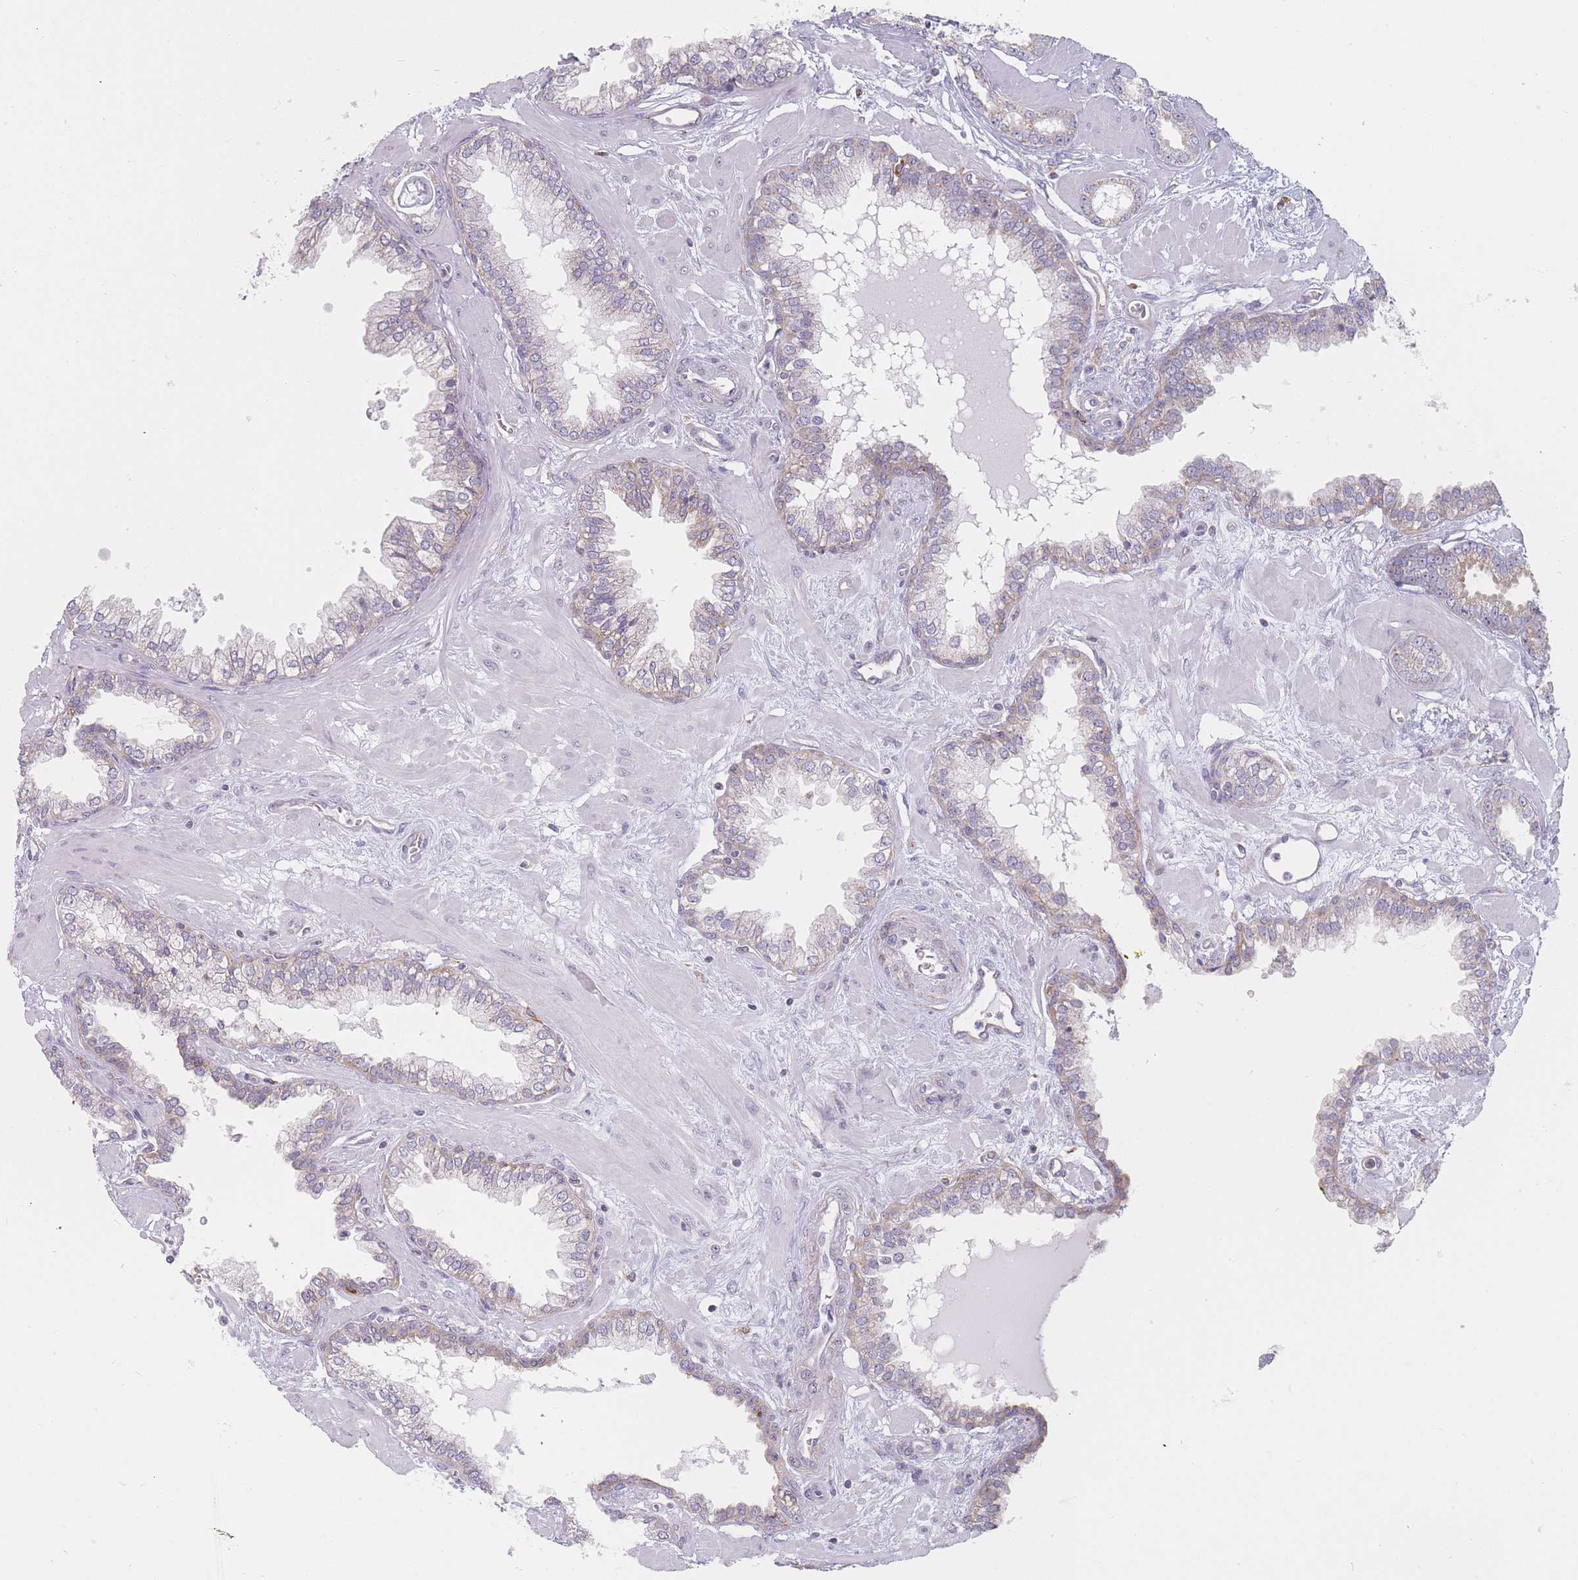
{"staining": {"intensity": "moderate", "quantity": "25%-75%", "location": "cytoplasmic/membranous"}, "tissue": "prostate cancer", "cell_type": "Tumor cells", "image_type": "cancer", "snomed": [{"axis": "morphology", "description": "Adenocarcinoma, Low grade"}, {"axis": "topography", "description": "Prostate"}], "caption": "Prostate cancer stained with immunohistochemistry displays moderate cytoplasmic/membranous expression in about 25%-75% of tumor cells. (DAB (3,3'-diaminobenzidine) IHC with brightfield microscopy, high magnification).", "gene": "MAP1S", "patient": {"sex": "male", "age": 60}}